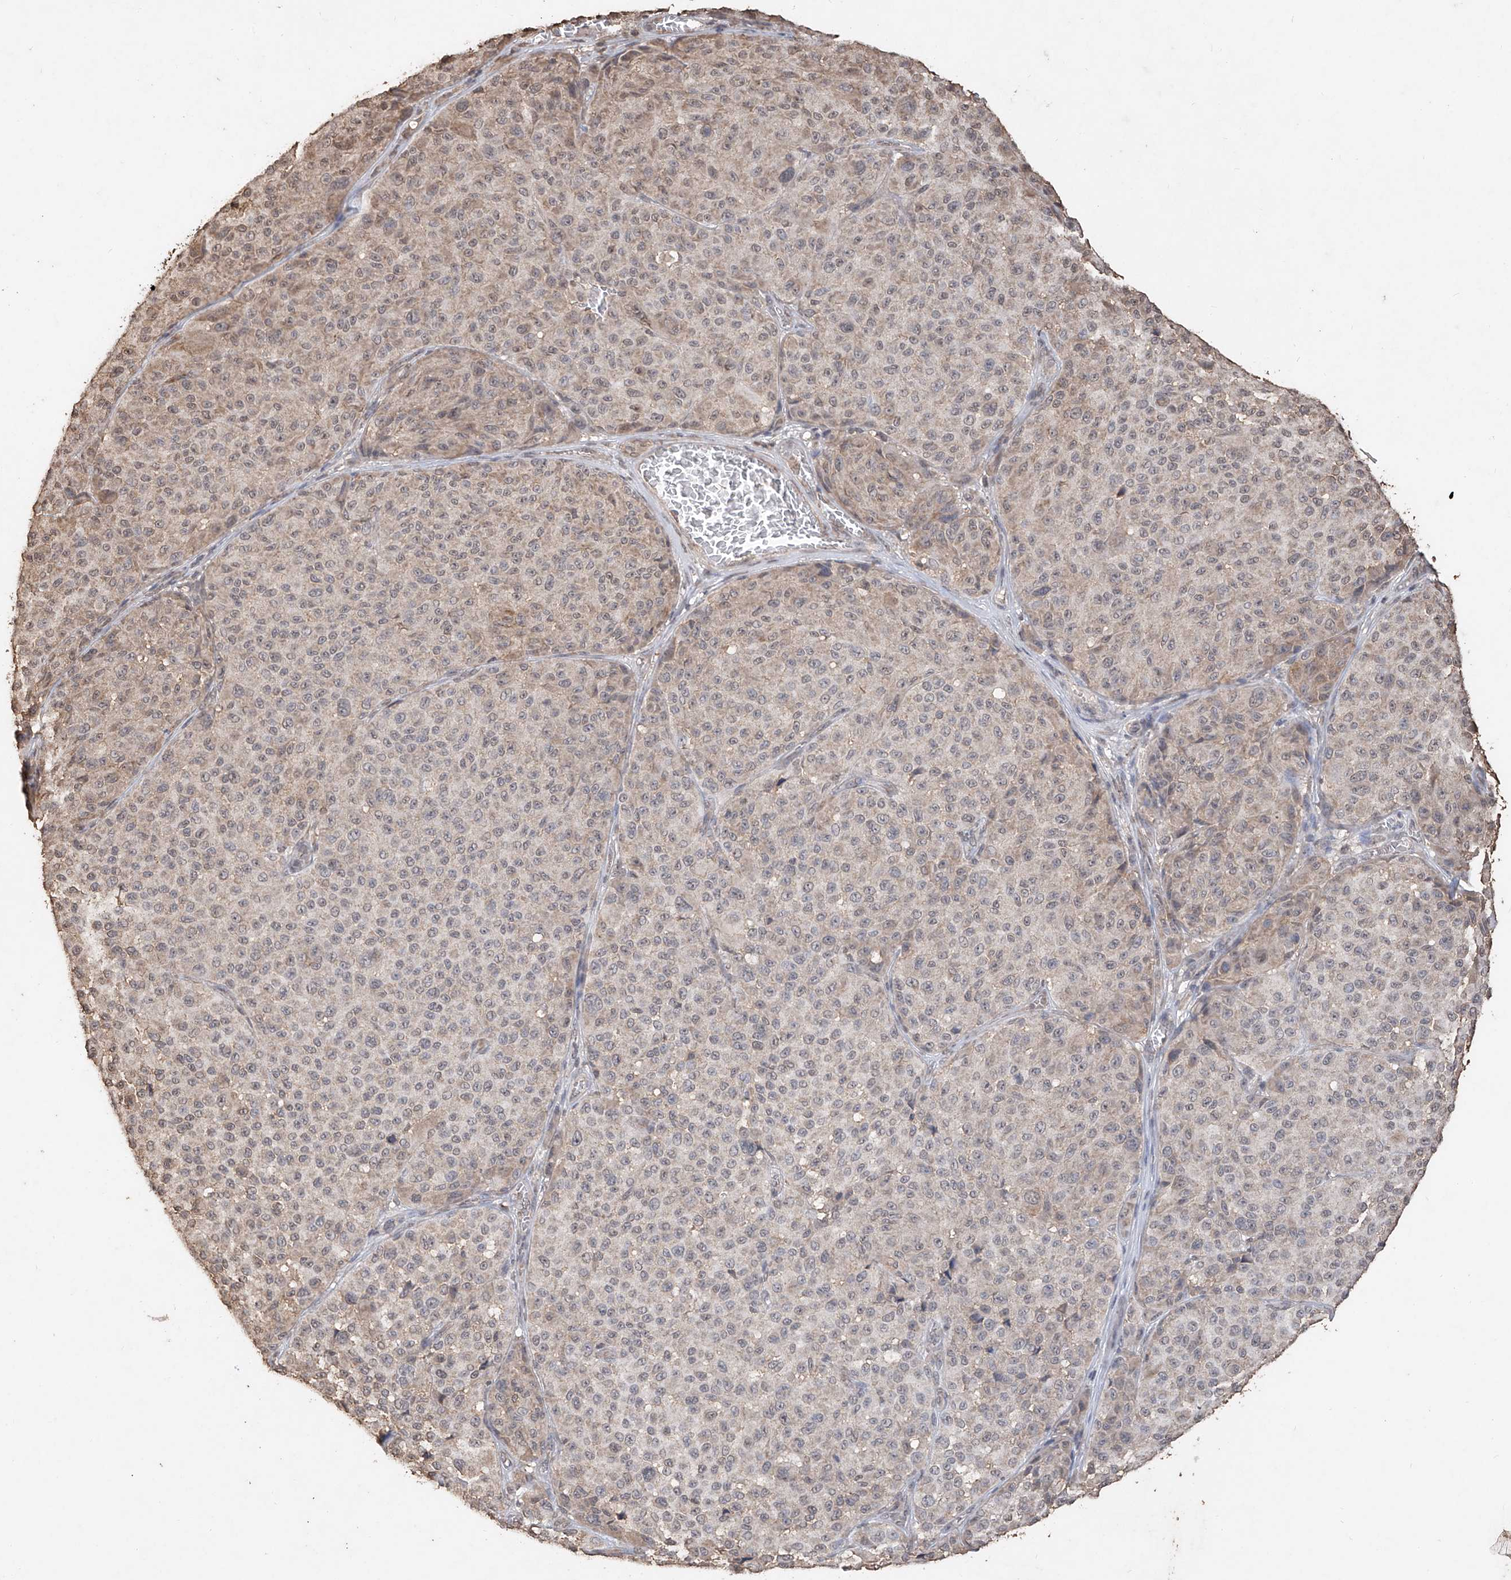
{"staining": {"intensity": "moderate", "quantity": "<25%", "location": "cytoplasmic/membranous,nuclear"}, "tissue": "melanoma", "cell_type": "Tumor cells", "image_type": "cancer", "snomed": [{"axis": "morphology", "description": "Malignant melanoma, NOS"}, {"axis": "topography", "description": "Skin"}], "caption": "Immunohistochemical staining of malignant melanoma displays moderate cytoplasmic/membranous and nuclear protein positivity in about <25% of tumor cells.", "gene": "ELOVL1", "patient": {"sex": "male", "age": 83}}